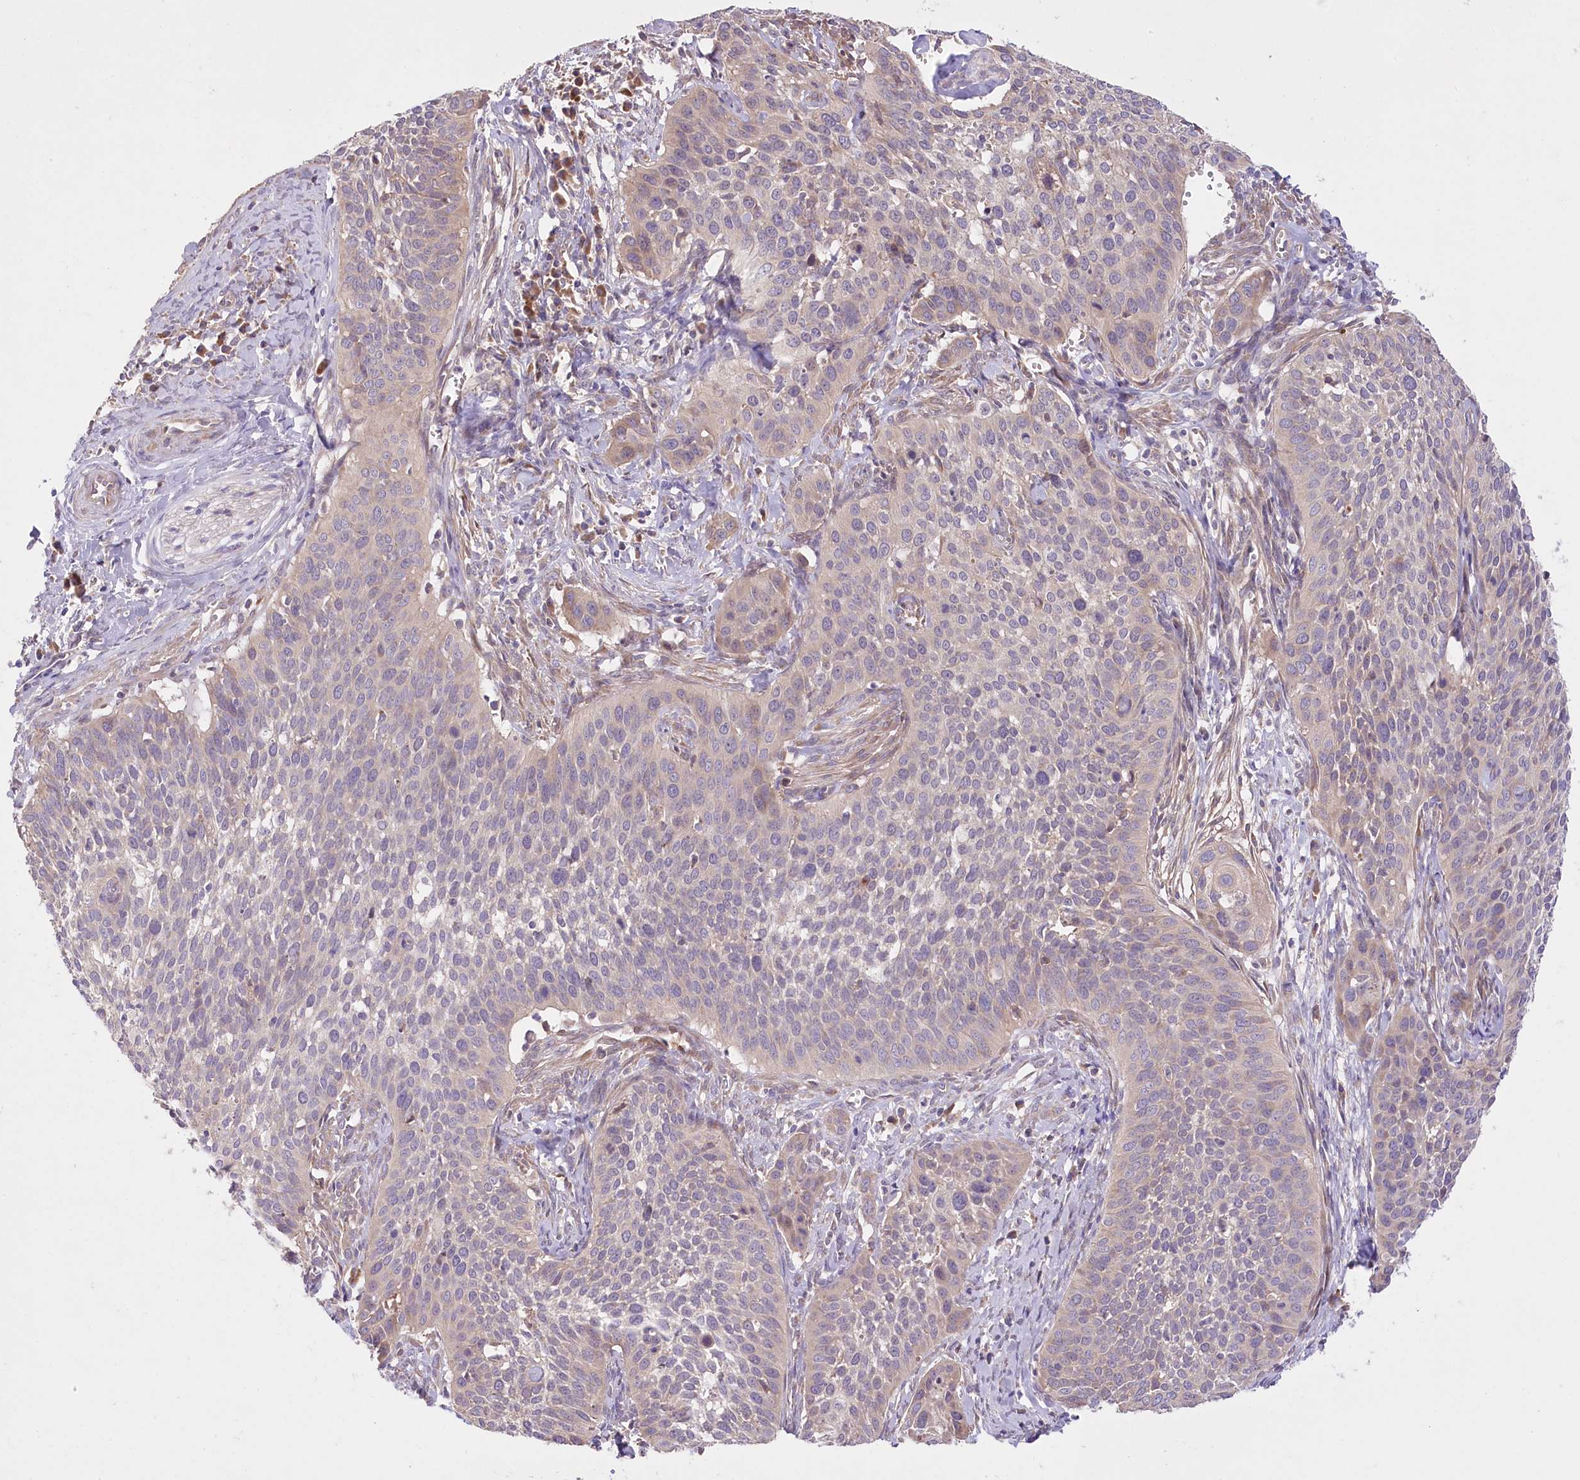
{"staining": {"intensity": "negative", "quantity": "none", "location": "none"}, "tissue": "cervical cancer", "cell_type": "Tumor cells", "image_type": "cancer", "snomed": [{"axis": "morphology", "description": "Squamous cell carcinoma, NOS"}, {"axis": "topography", "description": "Cervix"}], "caption": "This is an immunohistochemistry image of human cervical squamous cell carcinoma. There is no expression in tumor cells.", "gene": "PBLD", "patient": {"sex": "female", "age": 34}}